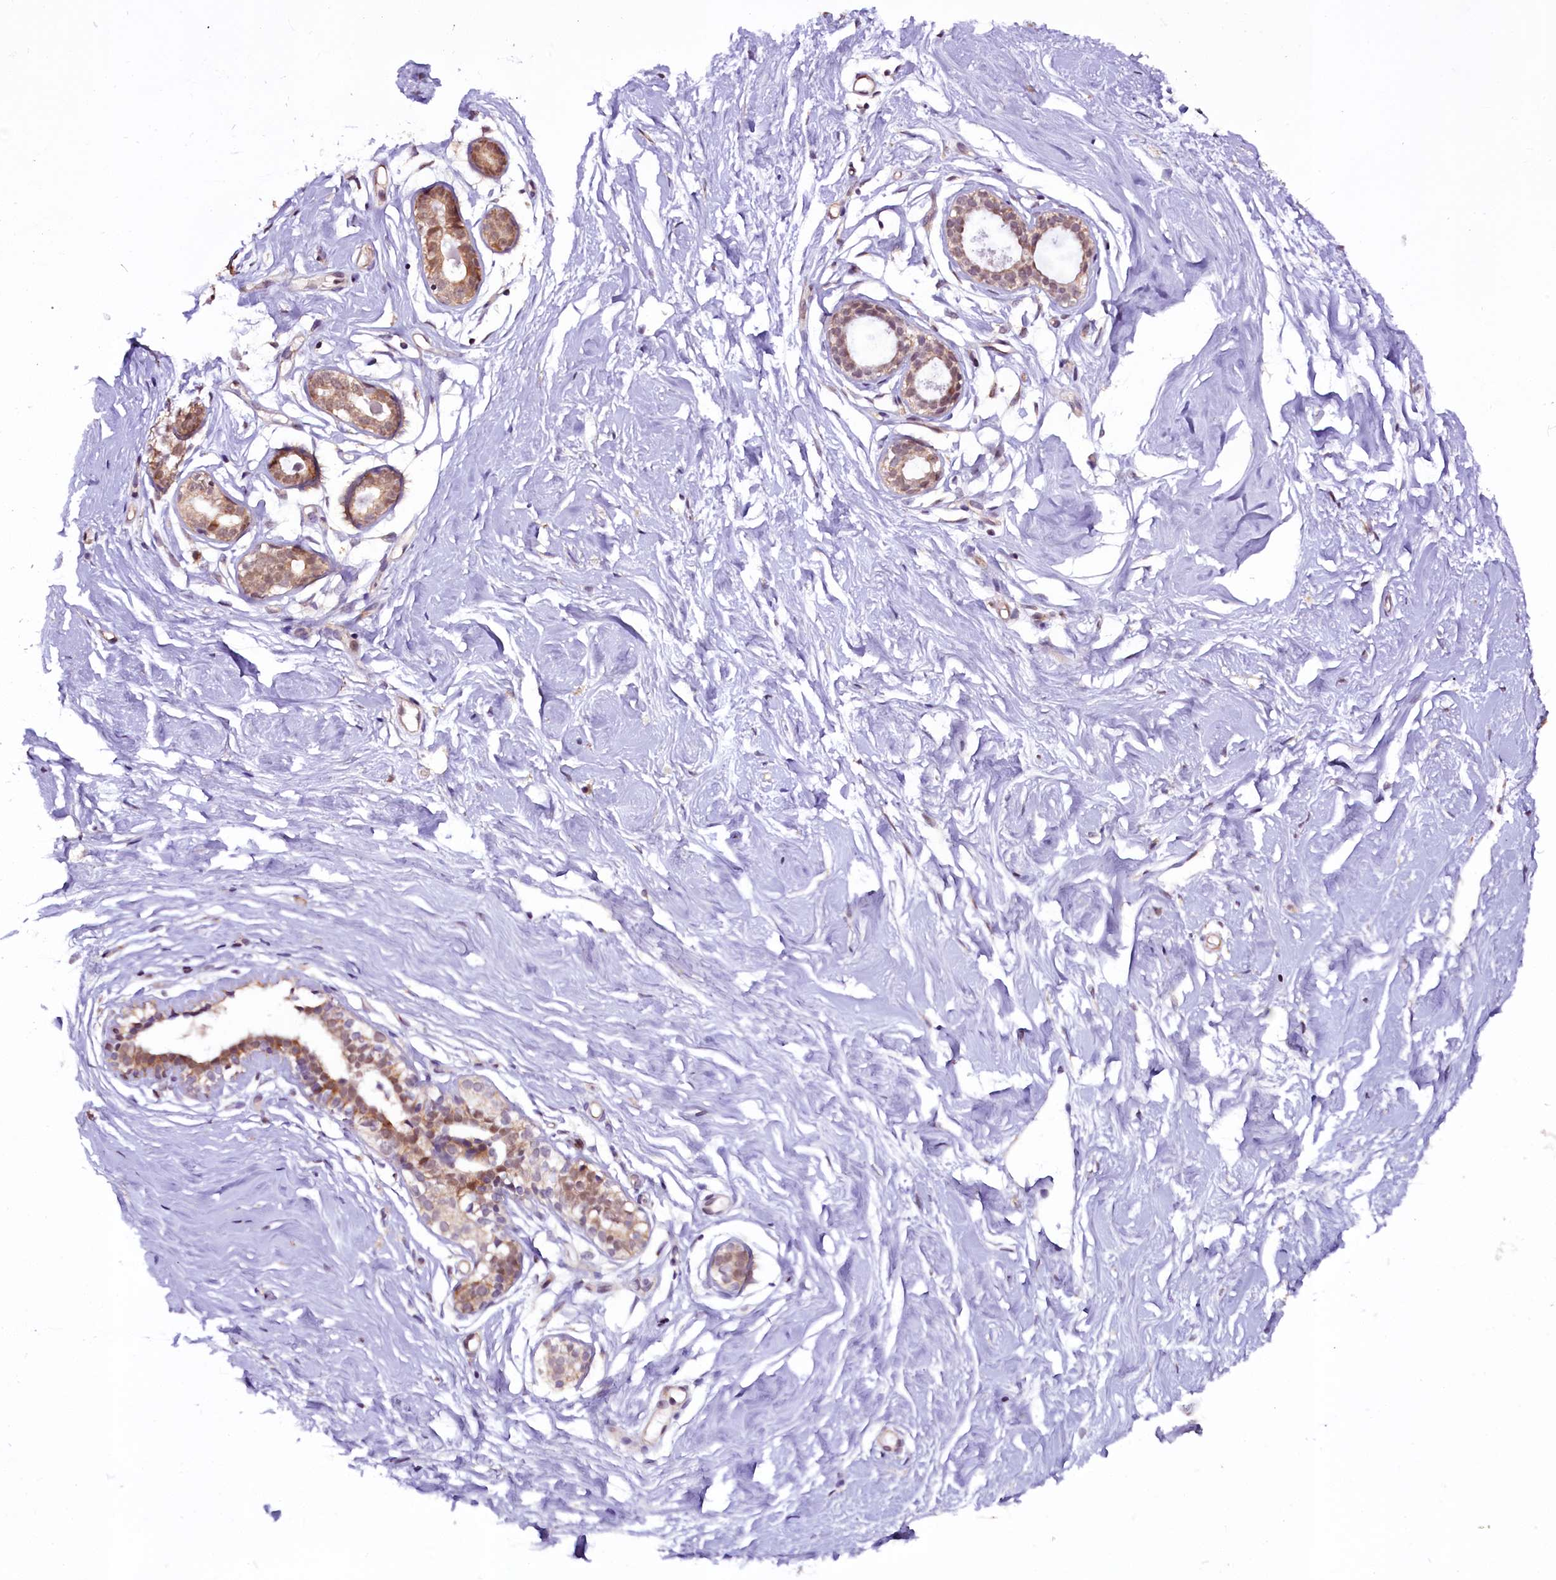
{"staining": {"intensity": "negative", "quantity": "none", "location": "none"}, "tissue": "breast", "cell_type": "Adipocytes", "image_type": "normal", "snomed": [{"axis": "morphology", "description": "Normal tissue, NOS"}, {"axis": "morphology", "description": "Adenoma, NOS"}, {"axis": "topography", "description": "Breast"}], "caption": "Image shows no protein expression in adipocytes of normal breast. (DAB (3,3'-diaminobenzidine) immunohistochemistry (IHC) visualized using brightfield microscopy, high magnification).", "gene": "RPUSD2", "patient": {"sex": "female", "age": 23}}